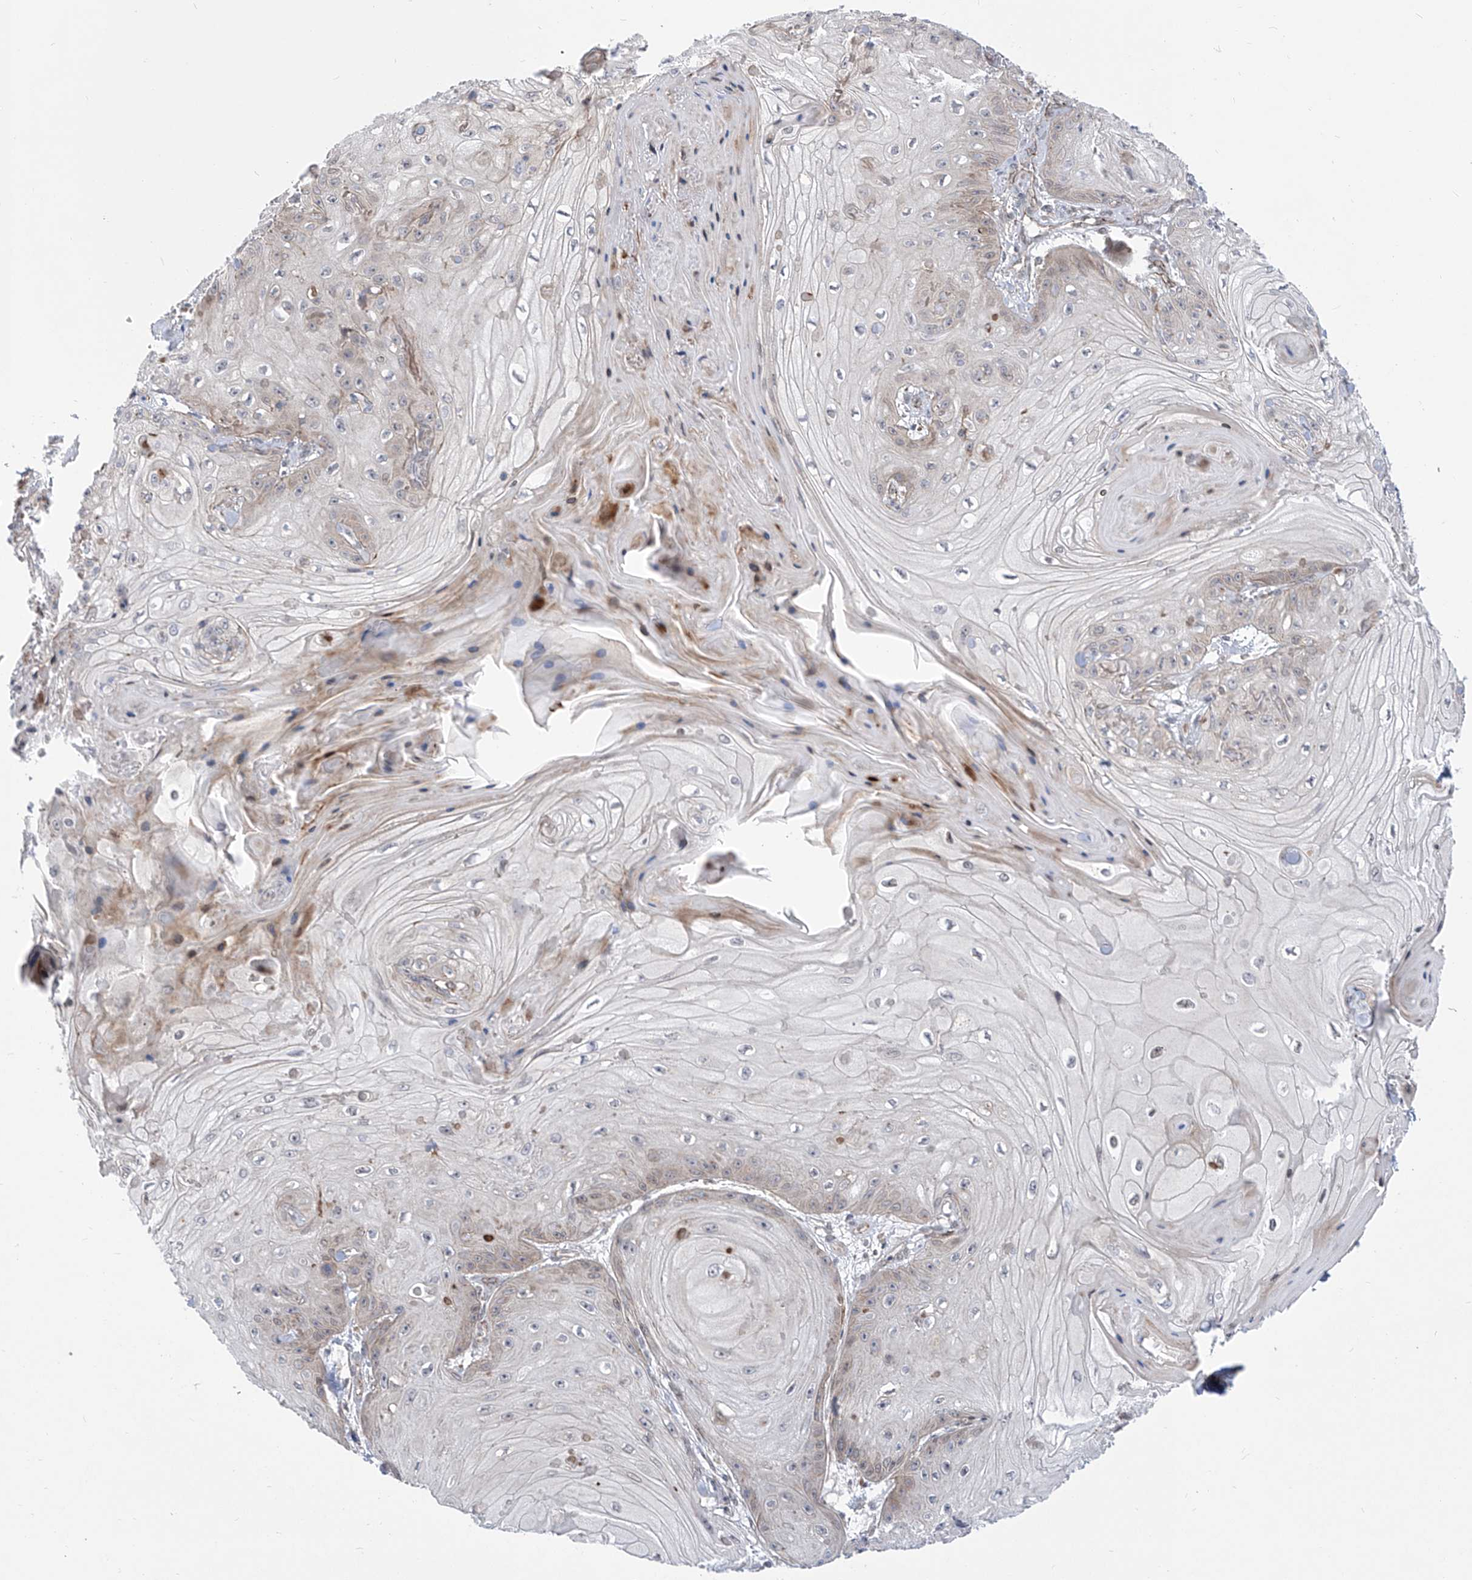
{"staining": {"intensity": "negative", "quantity": "none", "location": "none"}, "tissue": "skin cancer", "cell_type": "Tumor cells", "image_type": "cancer", "snomed": [{"axis": "morphology", "description": "Squamous cell carcinoma, NOS"}, {"axis": "topography", "description": "Skin"}], "caption": "There is no significant expression in tumor cells of skin squamous cell carcinoma.", "gene": "CEP290", "patient": {"sex": "male", "age": 74}}